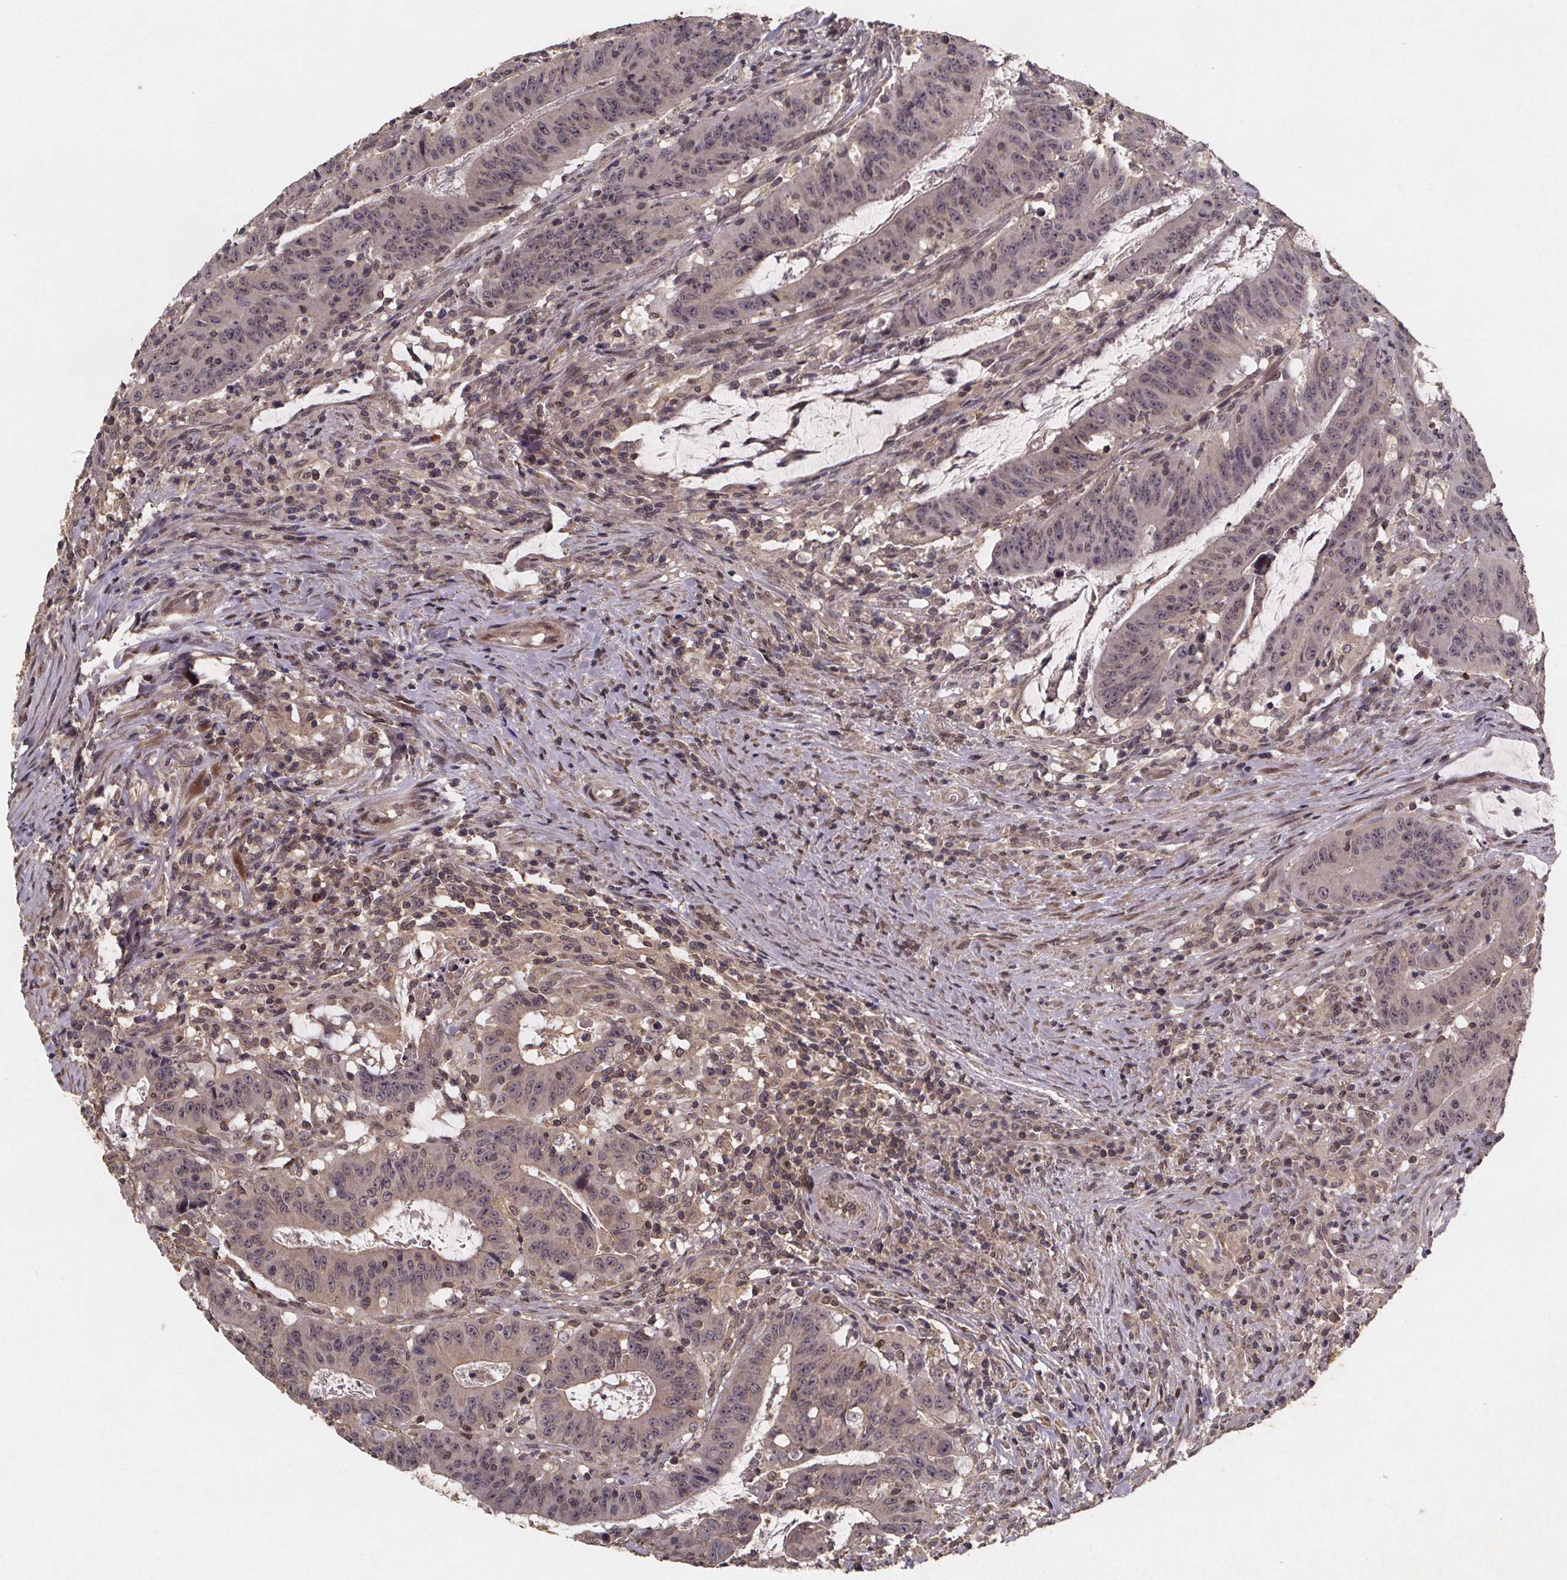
{"staining": {"intensity": "weak", "quantity": "<25%", "location": "cytoplasmic/membranous"}, "tissue": "colorectal cancer", "cell_type": "Tumor cells", "image_type": "cancer", "snomed": [{"axis": "morphology", "description": "Adenocarcinoma, NOS"}, {"axis": "topography", "description": "Colon"}], "caption": "Image shows no protein positivity in tumor cells of colorectal cancer (adenocarcinoma) tissue. (Stains: DAB IHC with hematoxylin counter stain, Microscopy: brightfield microscopy at high magnification).", "gene": "PIERCE2", "patient": {"sex": "male", "age": 33}}